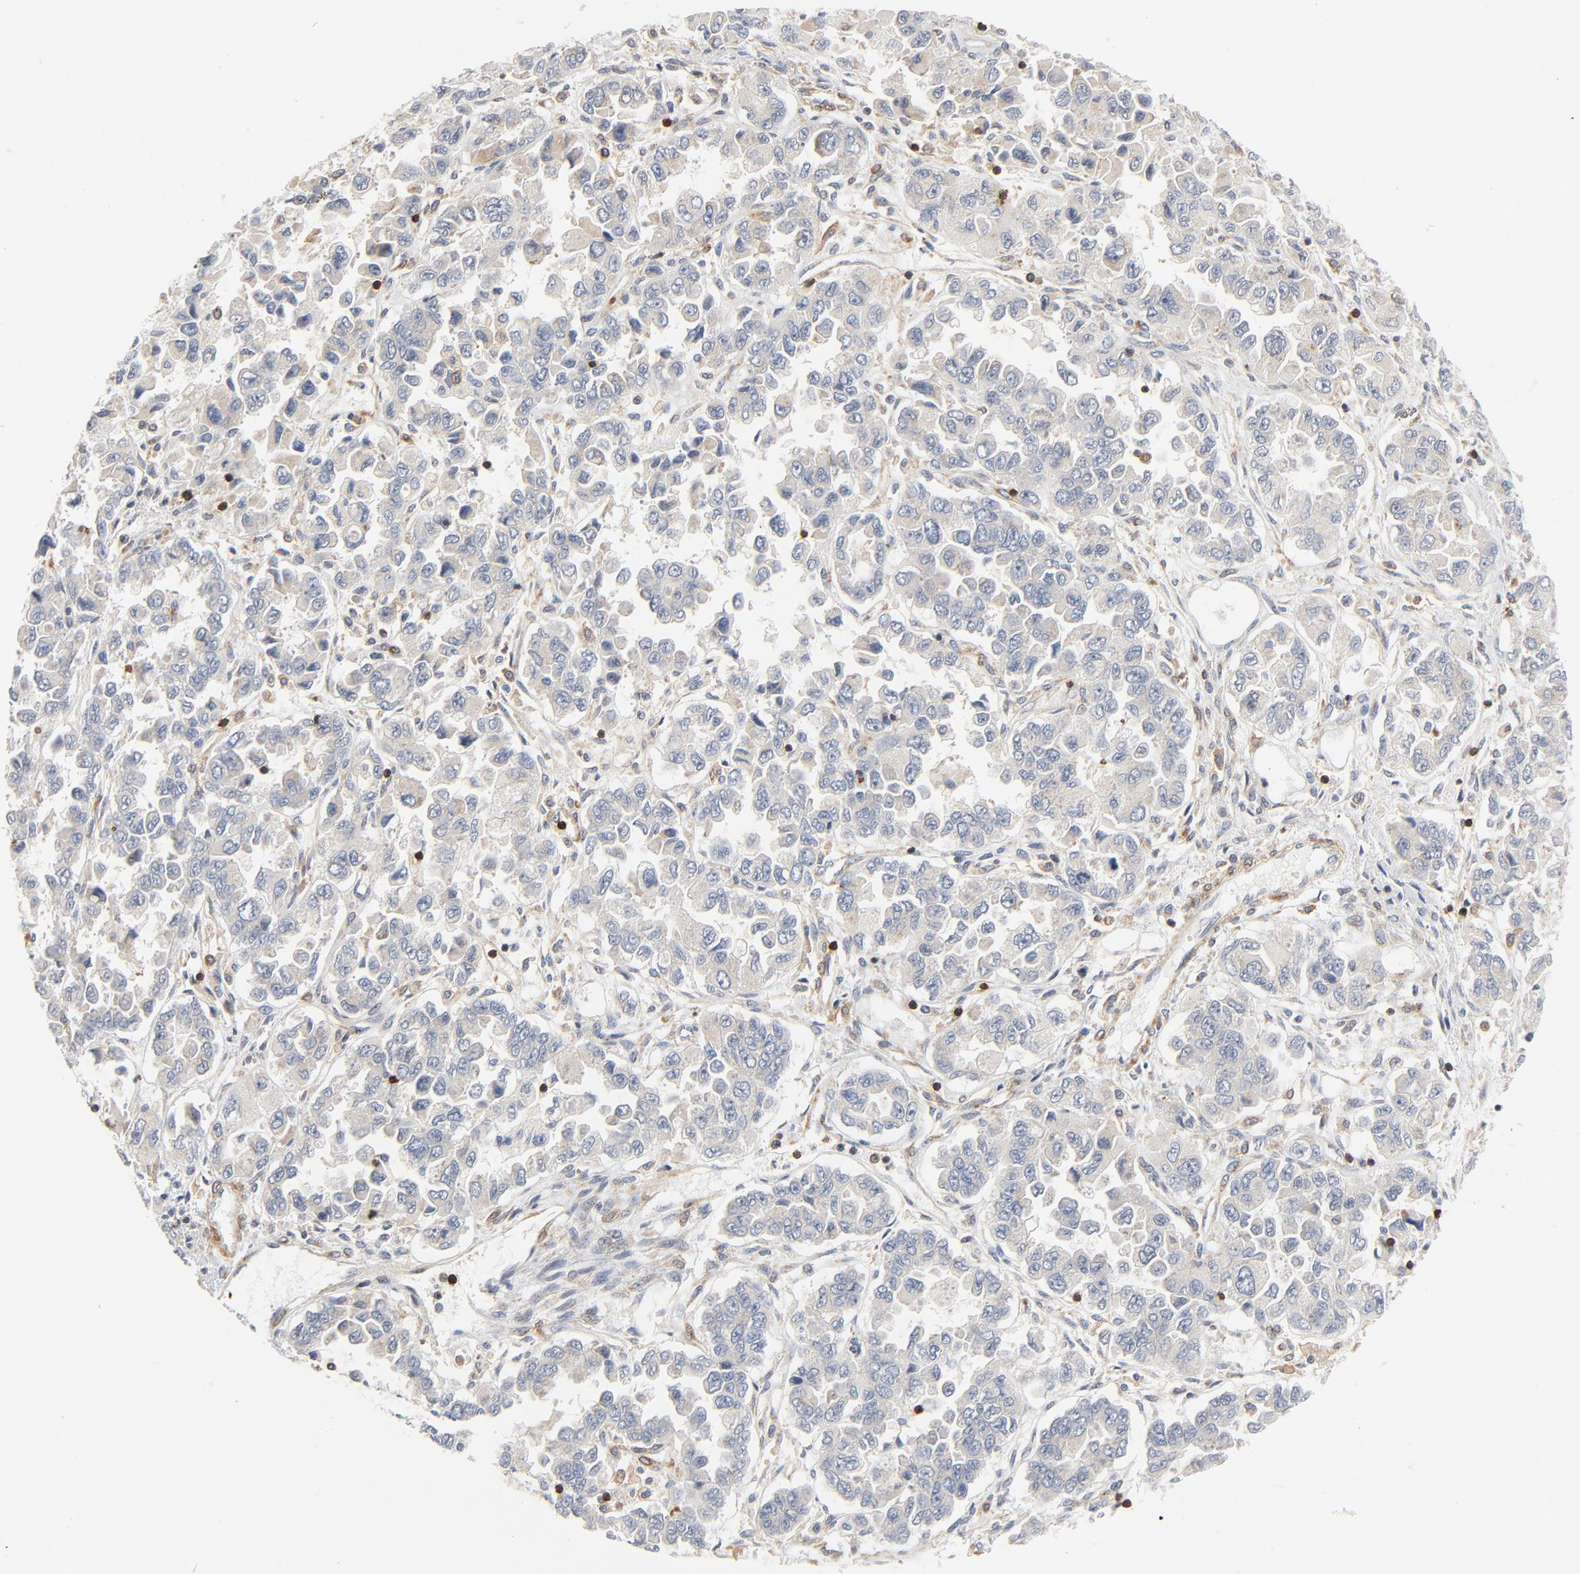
{"staining": {"intensity": "negative", "quantity": "none", "location": "none"}, "tissue": "ovarian cancer", "cell_type": "Tumor cells", "image_type": "cancer", "snomed": [{"axis": "morphology", "description": "Cystadenocarcinoma, serous, NOS"}, {"axis": "topography", "description": "Ovary"}], "caption": "An image of human serous cystadenocarcinoma (ovarian) is negative for staining in tumor cells.", "gene": "SH3KBP1", "patient": {"sex": "female", "age": 84}}